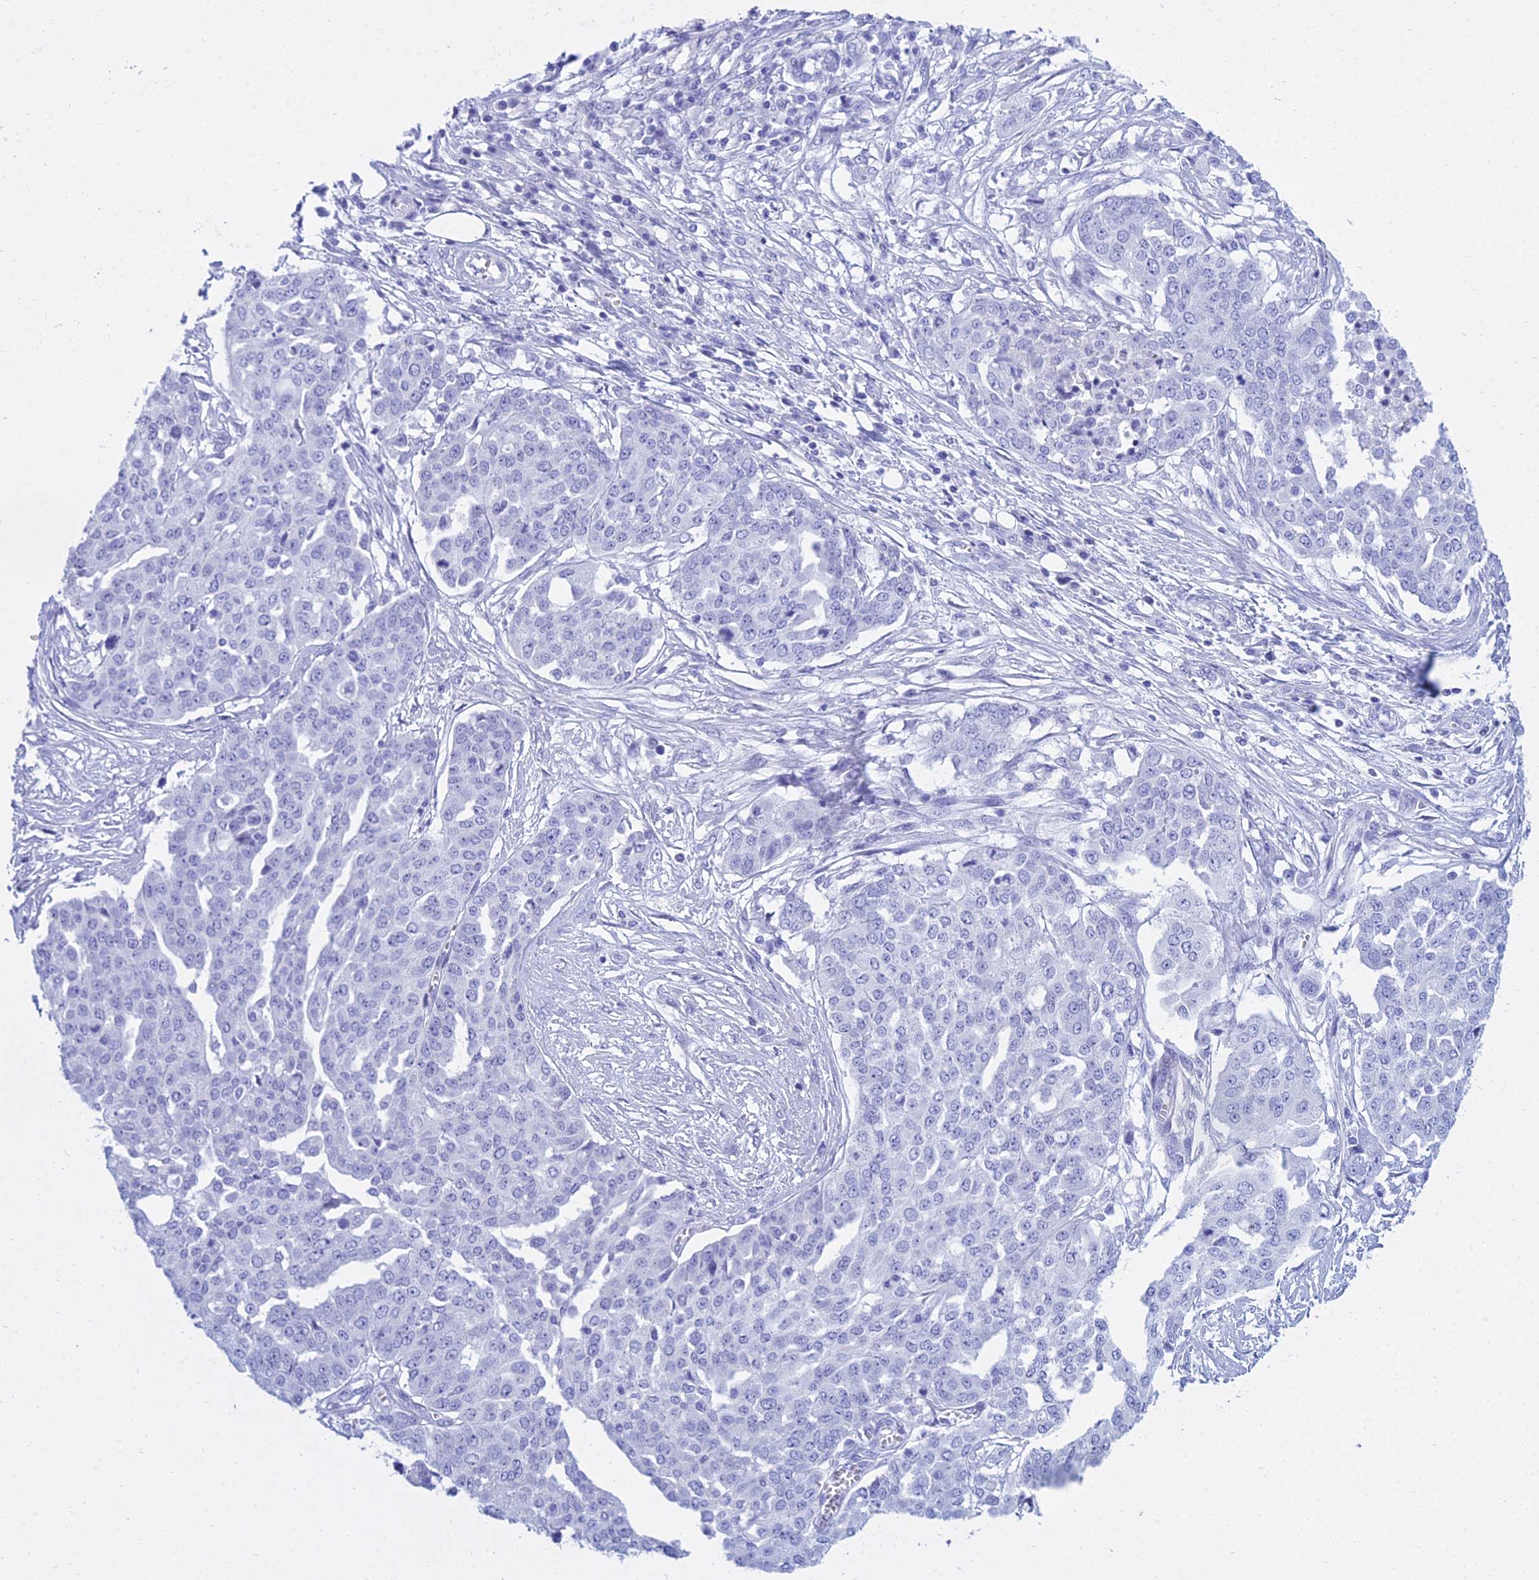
{"staining": {"intensity": "negative", "quantity": "none", "location": "none"}, "tissue": "ovarian cancer", "cell_type": "Tumor cells", "image_type": "cancer", "snomed": [{"axis": "morphology", "description": "Cystadenocarcinoma, serous, NOS"}, {"axis": "topography", "description": "Soft tissue"}, {"axis": "topography", "description": "Ovary"}], "caption": "High power microscopy micrograph of an immunohistochemistry (IHC) histopathology image of serous cystadenocarcinoma (ovarian), revealing no significant staining in tumor cells.", "gene": "PATE4", "patient": {"sex": "female", "age": 57}}